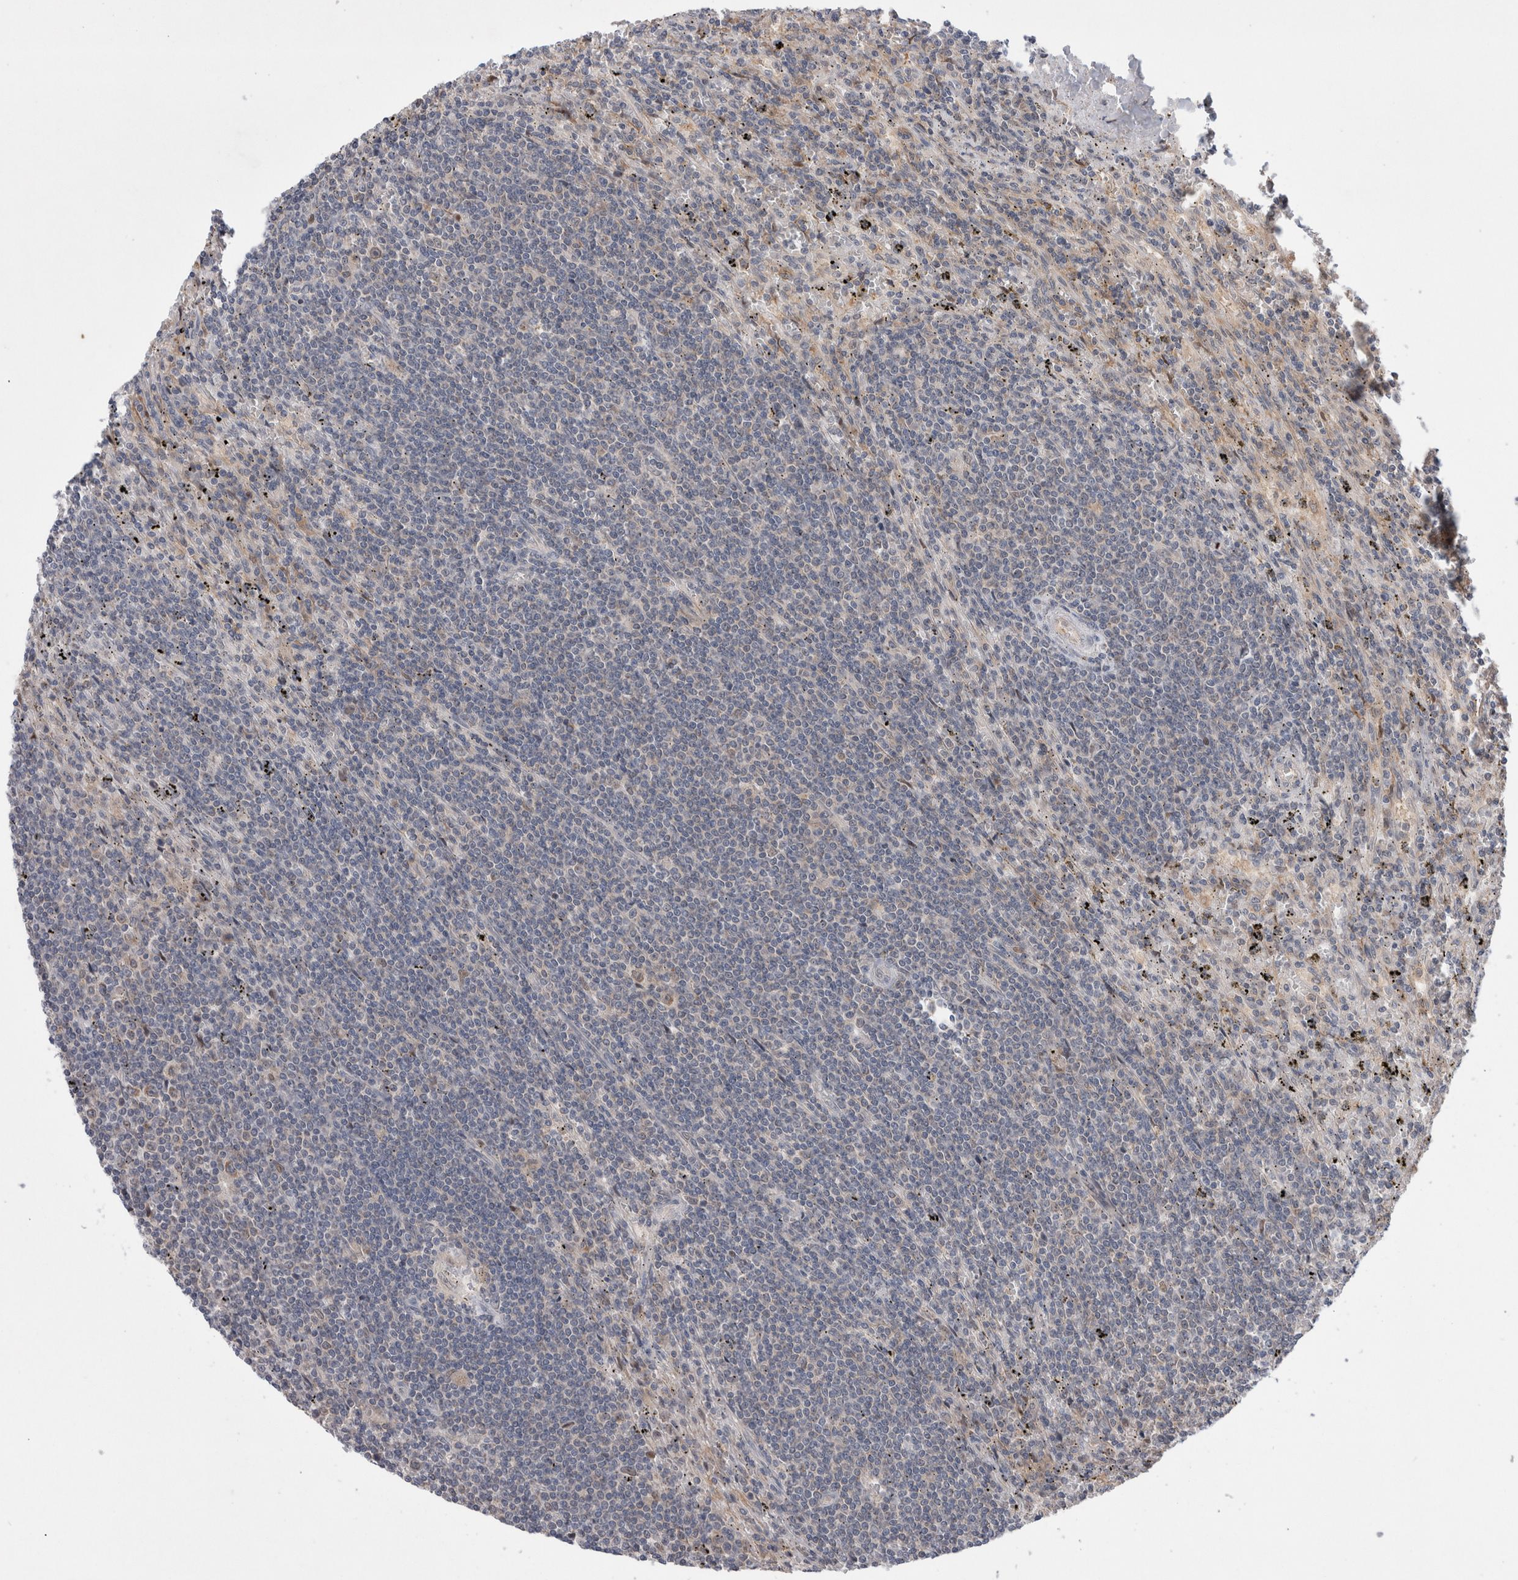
{"staining": {"intensity": "negative", "quantity": "none", "location": "none"}, "tissue": "lymphoma", "cell_type": "Tumor cells", "image_type": "cancer", "snomed": [{"axis": "morphology", "description": "Malignant lymphoma, non-Hodgkin's type, Low grade"}, {"axis": "topography", "description": "Spleen"}], "caption": "This is a histopathology image of IHC staining of lymphoma, which shows no staining in tumor cells.", "gene": "MRPL37", "patient": {"sex": "male", "age": 76}}